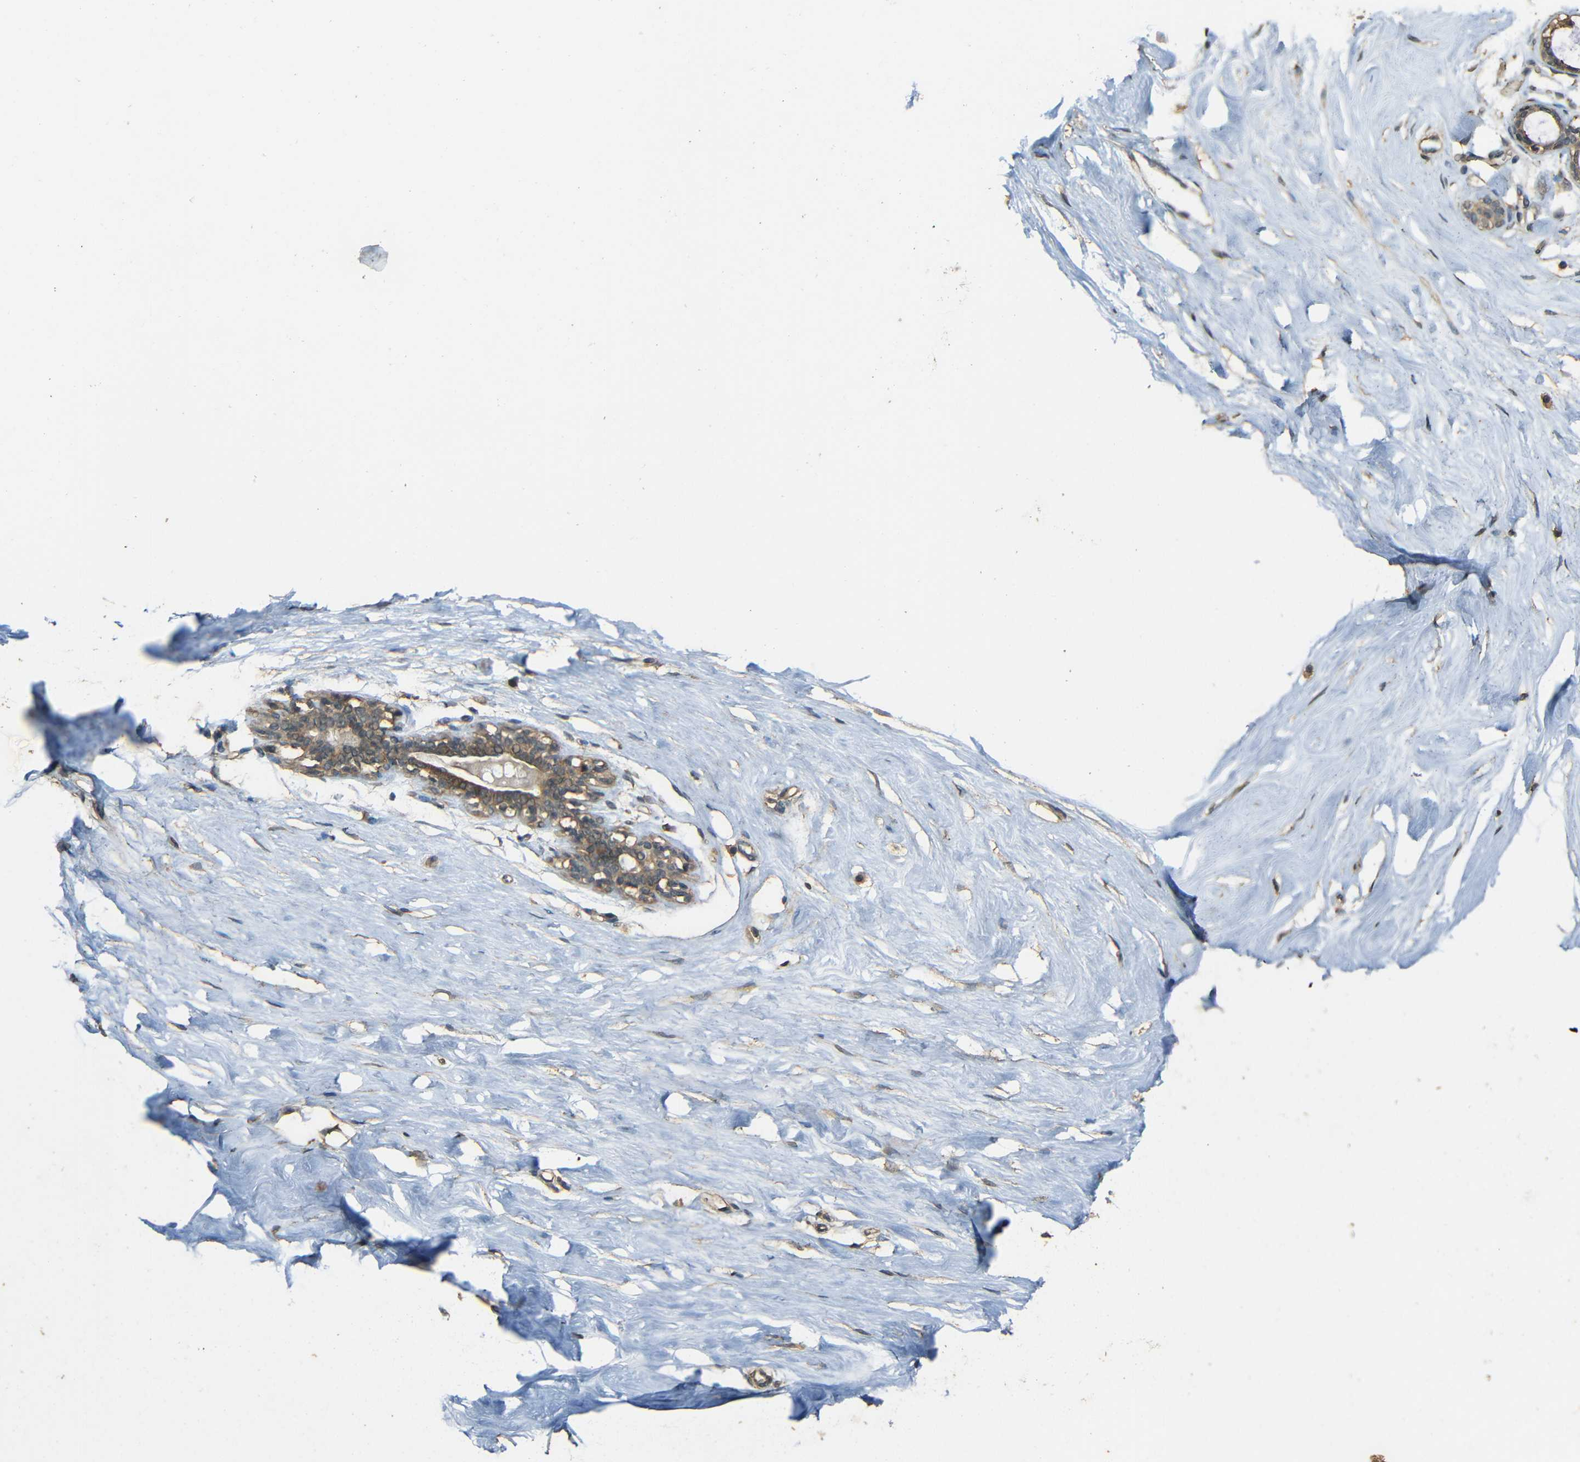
{"staining": {"intensity": "moderate", "quantity": ">75%", "location": "cytoplasmic/membranous"}, "tissue": "breast", "cell_type": "Adipocytes", "image_type": "normal", "snomed": [{"axis": "morphology", "description": "Normal tissue, NOS"}, {"axis": "topography", "description": "Breast"}], "caption": "Immunohistochemistry (IHC) micrograph of normal breast stained for a protein (brown), which displays medium levels of moderate cytoplasmic/membranous expression in about >75% of adipocytes.", "gene": "PDE5A", "patient": {"sex": "female", "age": 23}}